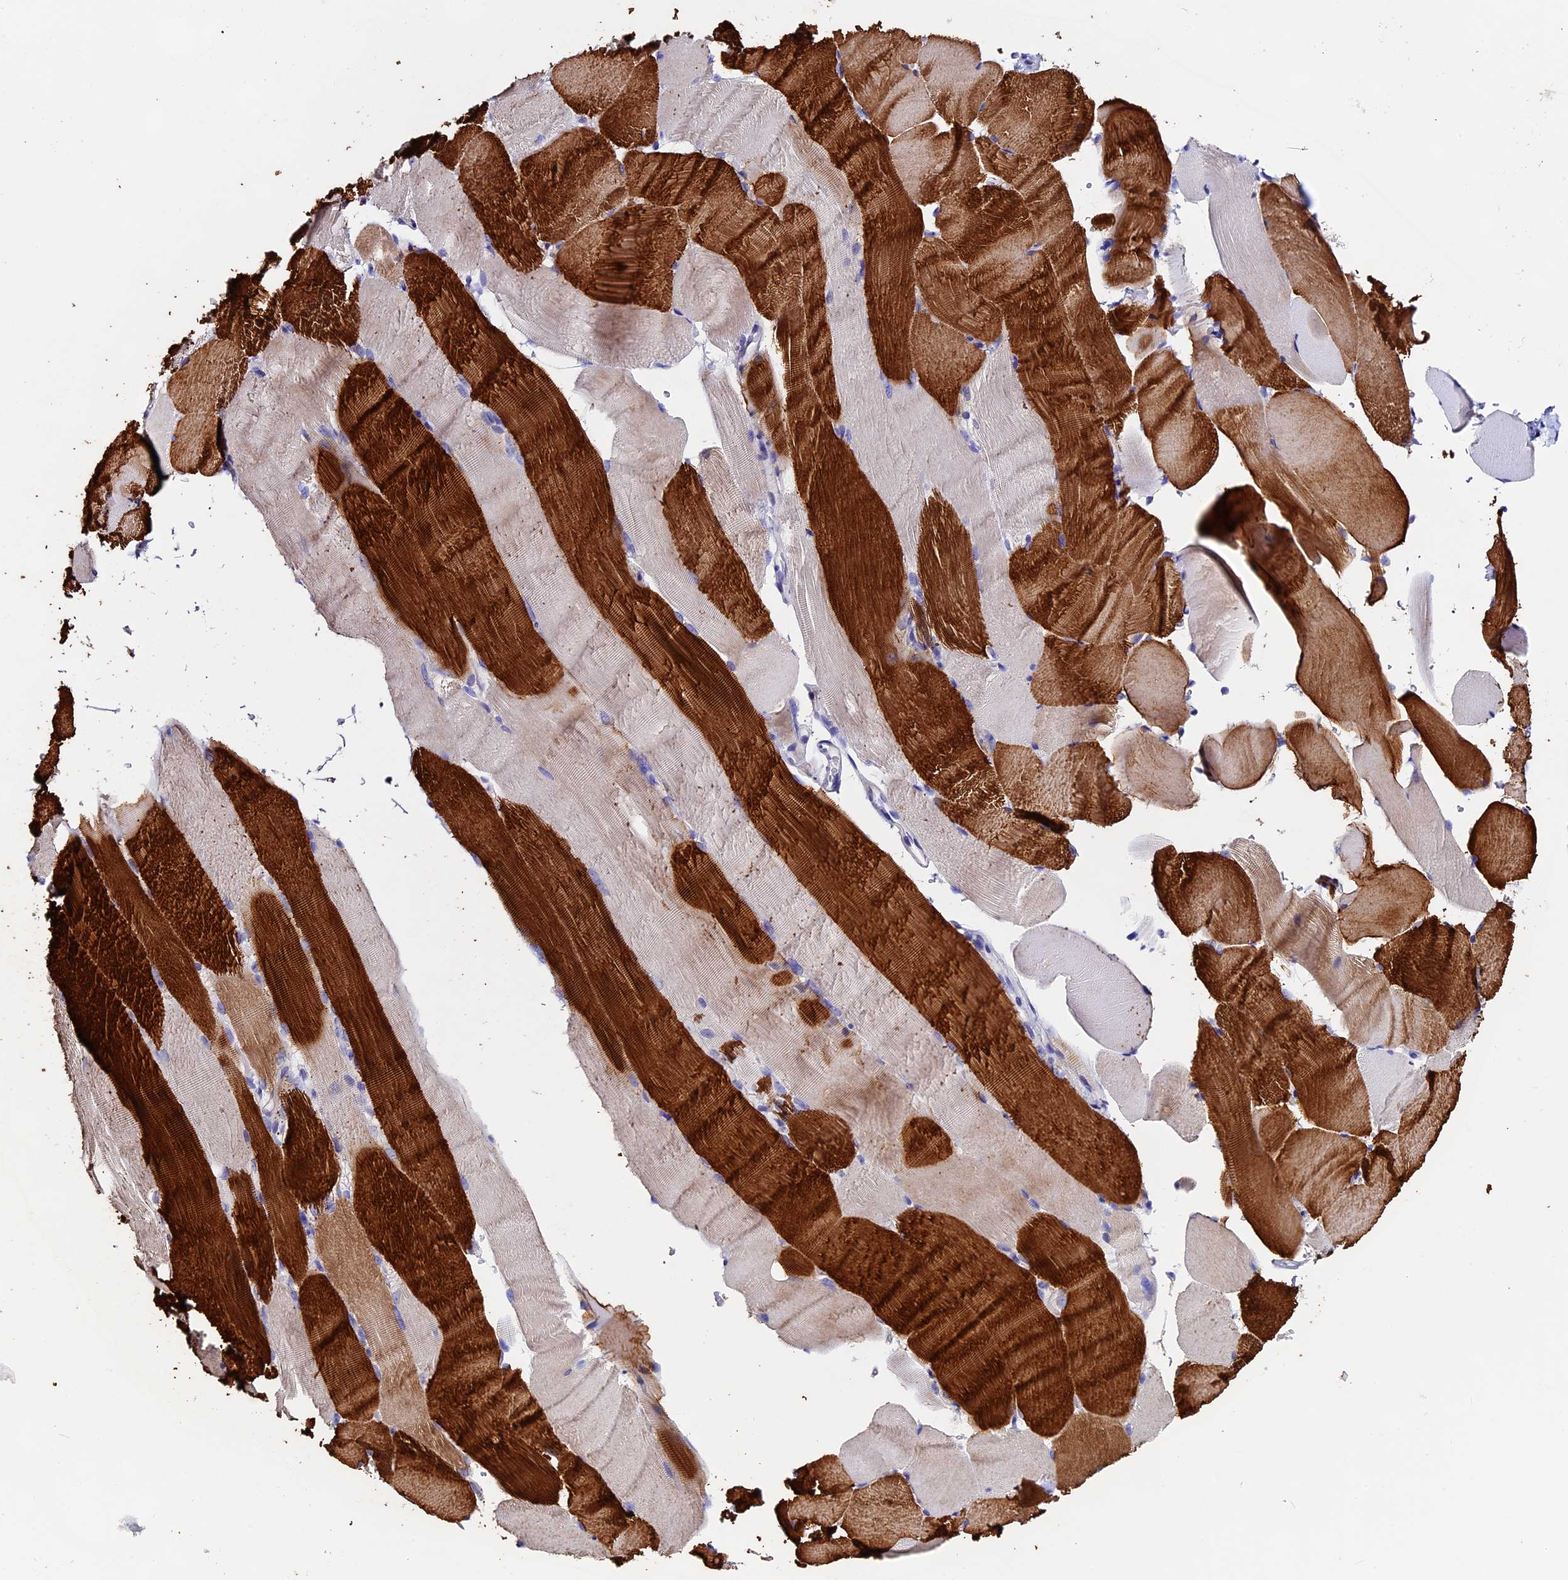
{"staining": {"intensity": "strong", "quantity": "25%-75%", "location": "cytoplasmic/membranous"}, "tissue": "skeletal muscle", "cell_type": "Myocytes", "image_type": "normal", "snomed": [{"axis": "morphology", "description": "Normal tissue, NOS"}, {"axis": "topography", "description": "Skeletal muscle"}, {"axis": "topography", "description": "Parathyroid gland"}], "caption": "Protein expression analysis of normal skeletal muscle reveals strong cytoplasmic/membranous positivity in about 25%-75% of myocytes. (DAB IHC with brightfield microscopy, high magnification).", "gene": "FBXW9", "patient": {"sex": "female", "age": 37}}